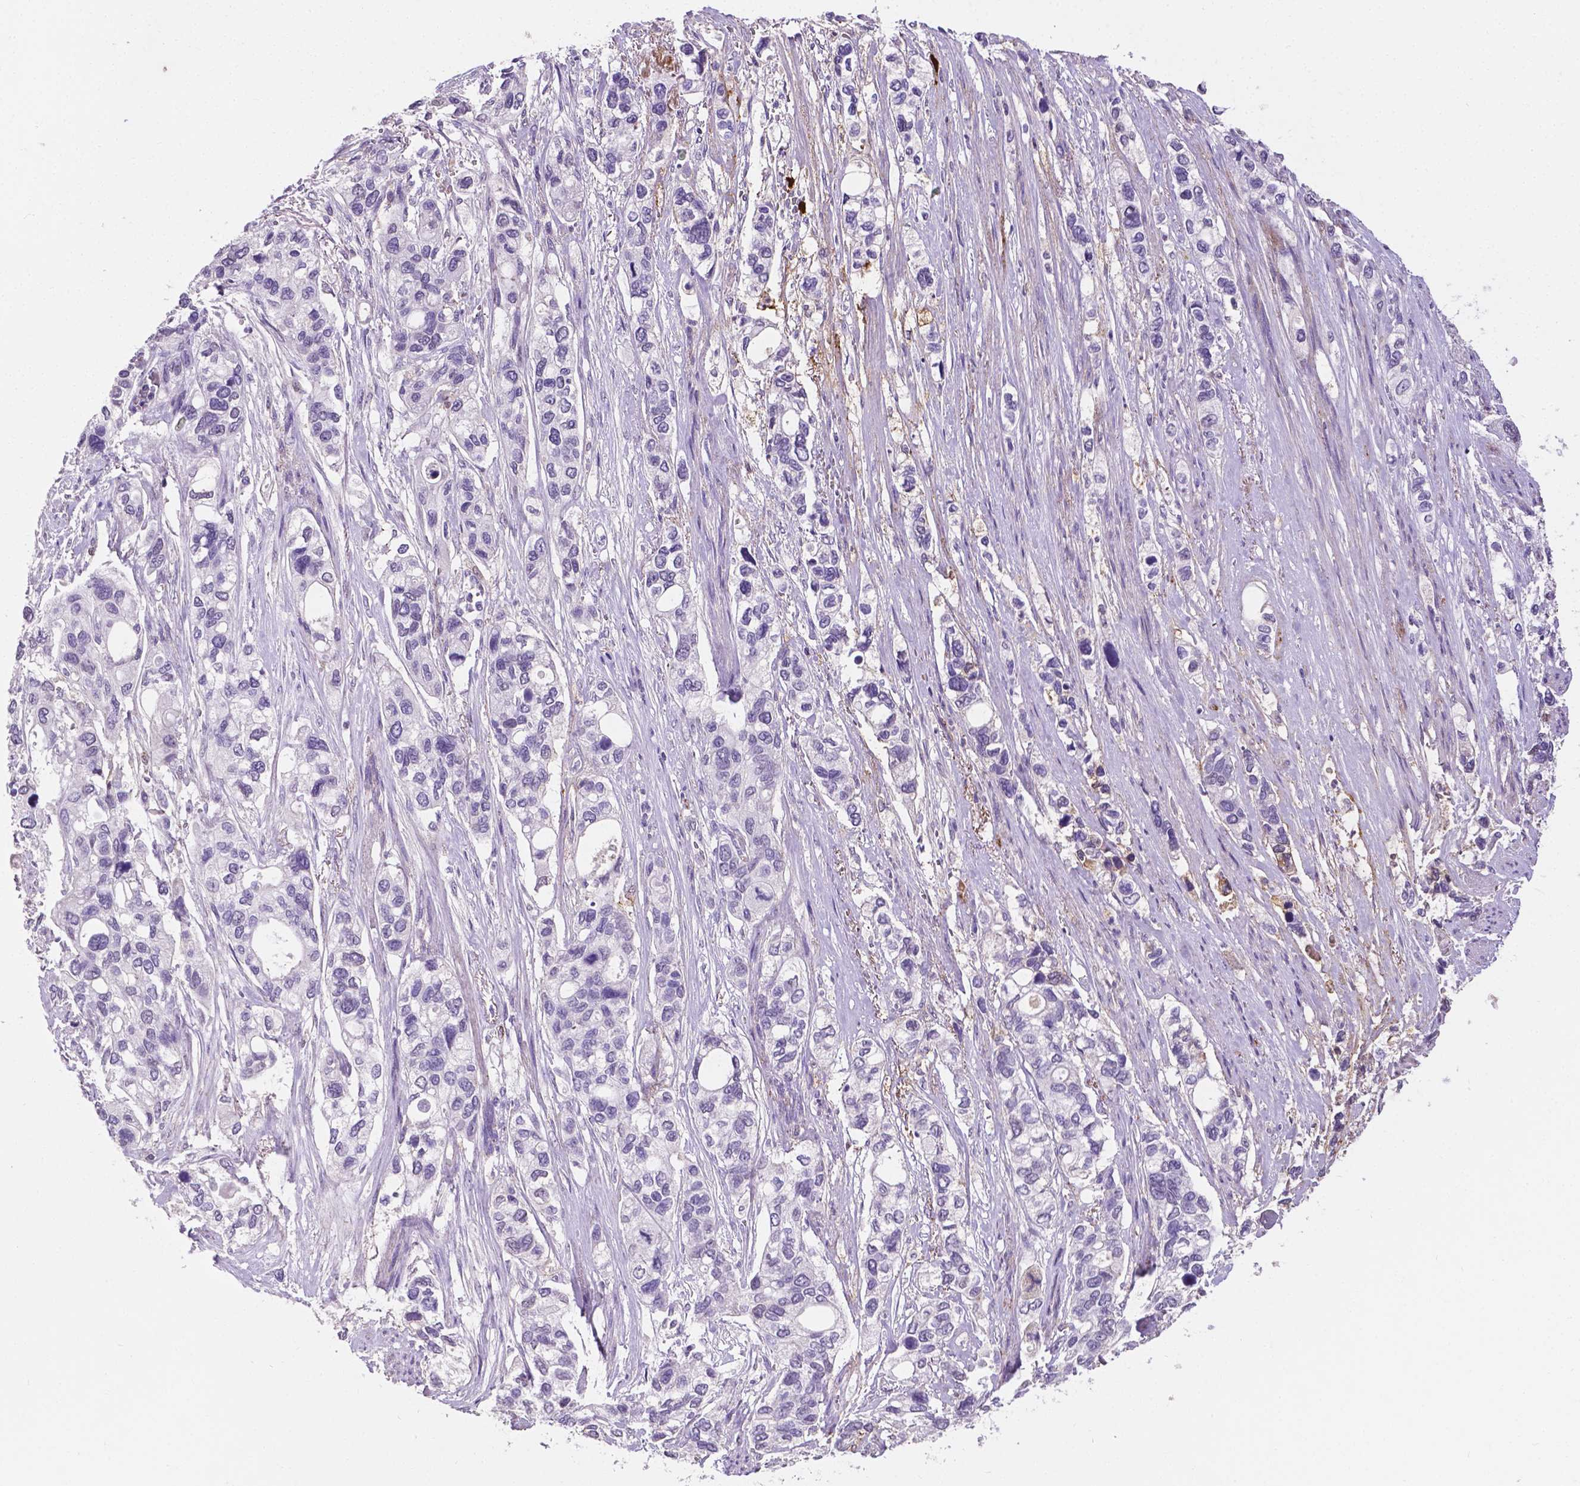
{"staining": {"intensity": "negative", "quantity": "none", "location": "none"}, "tissue": "stomach cancer", "cell_type": "Tumor cells", "image_type": "cancer", "snomed": [{"axis": "morphology", "description": "Adenocarcinoma, NOS"}, {"axis": "topography", "description": "Stomach, upper"}], "caption": "This is an immunohistochemistry histopathology image of human stomach cancer. There is no positivity in tumor cells.", "gene": "APOE", "patient": {"sex": "female", "age": 81}}